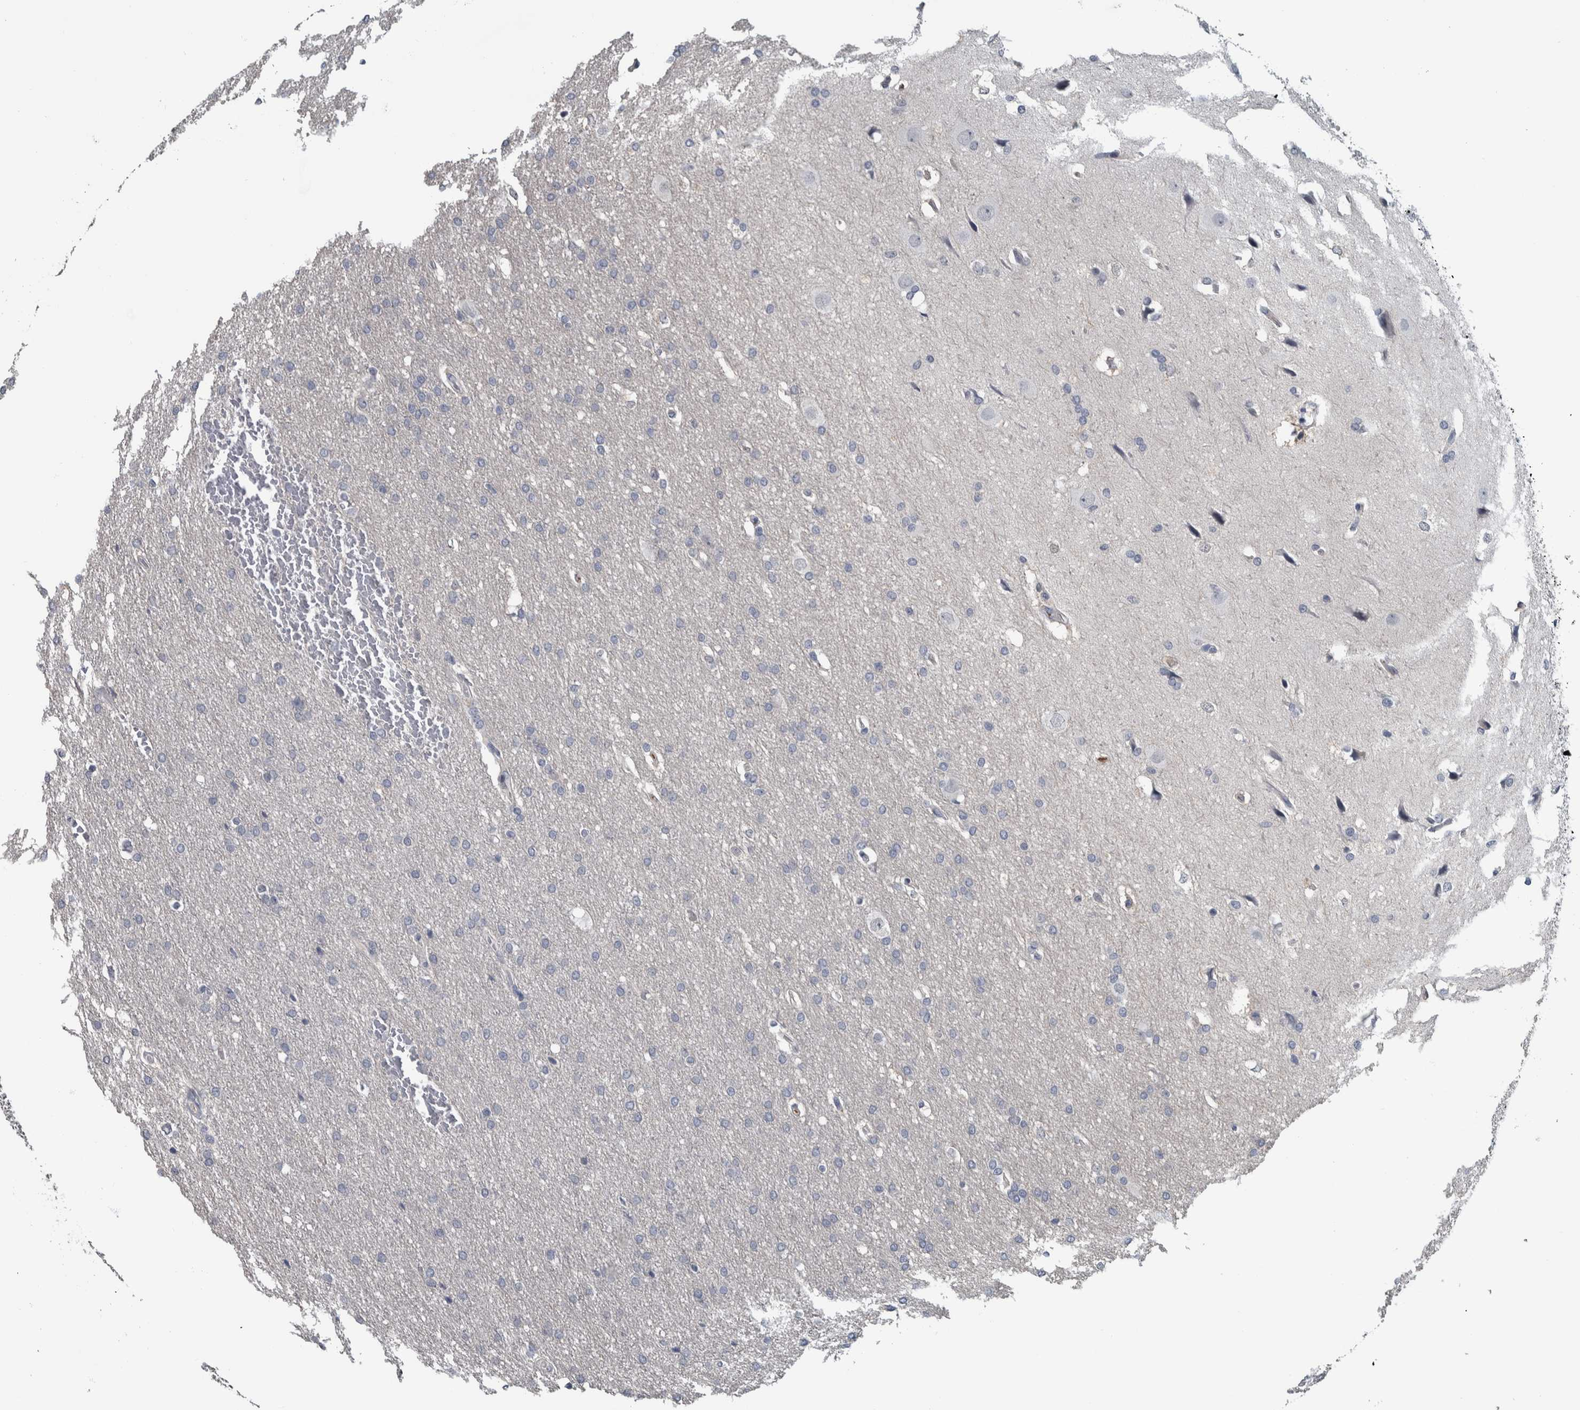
{"staining": {"intensity": "negative", "quantity": "none", "location": "none"}, "tissue": "glioma", "cell_type": "Tumor cells", "image_type": "cancer", "snomed": [{"axis": "morphology", "description": "Glioma, malignant, Low grade"}, {"axis": "topography", "description": "Brain"}], "caption": "This micrograph is of malignant glioma (low-grade) stained with immunohistochemistry (IHC) to label a protein in brown with the nuclei are counter-stained blue. There is no positivity in tumor cells. (DAB immunohistochemistry (IHC), high magnification).", "gene": "CAVIN4", "patient": {"sex": "female", "age": 37}}